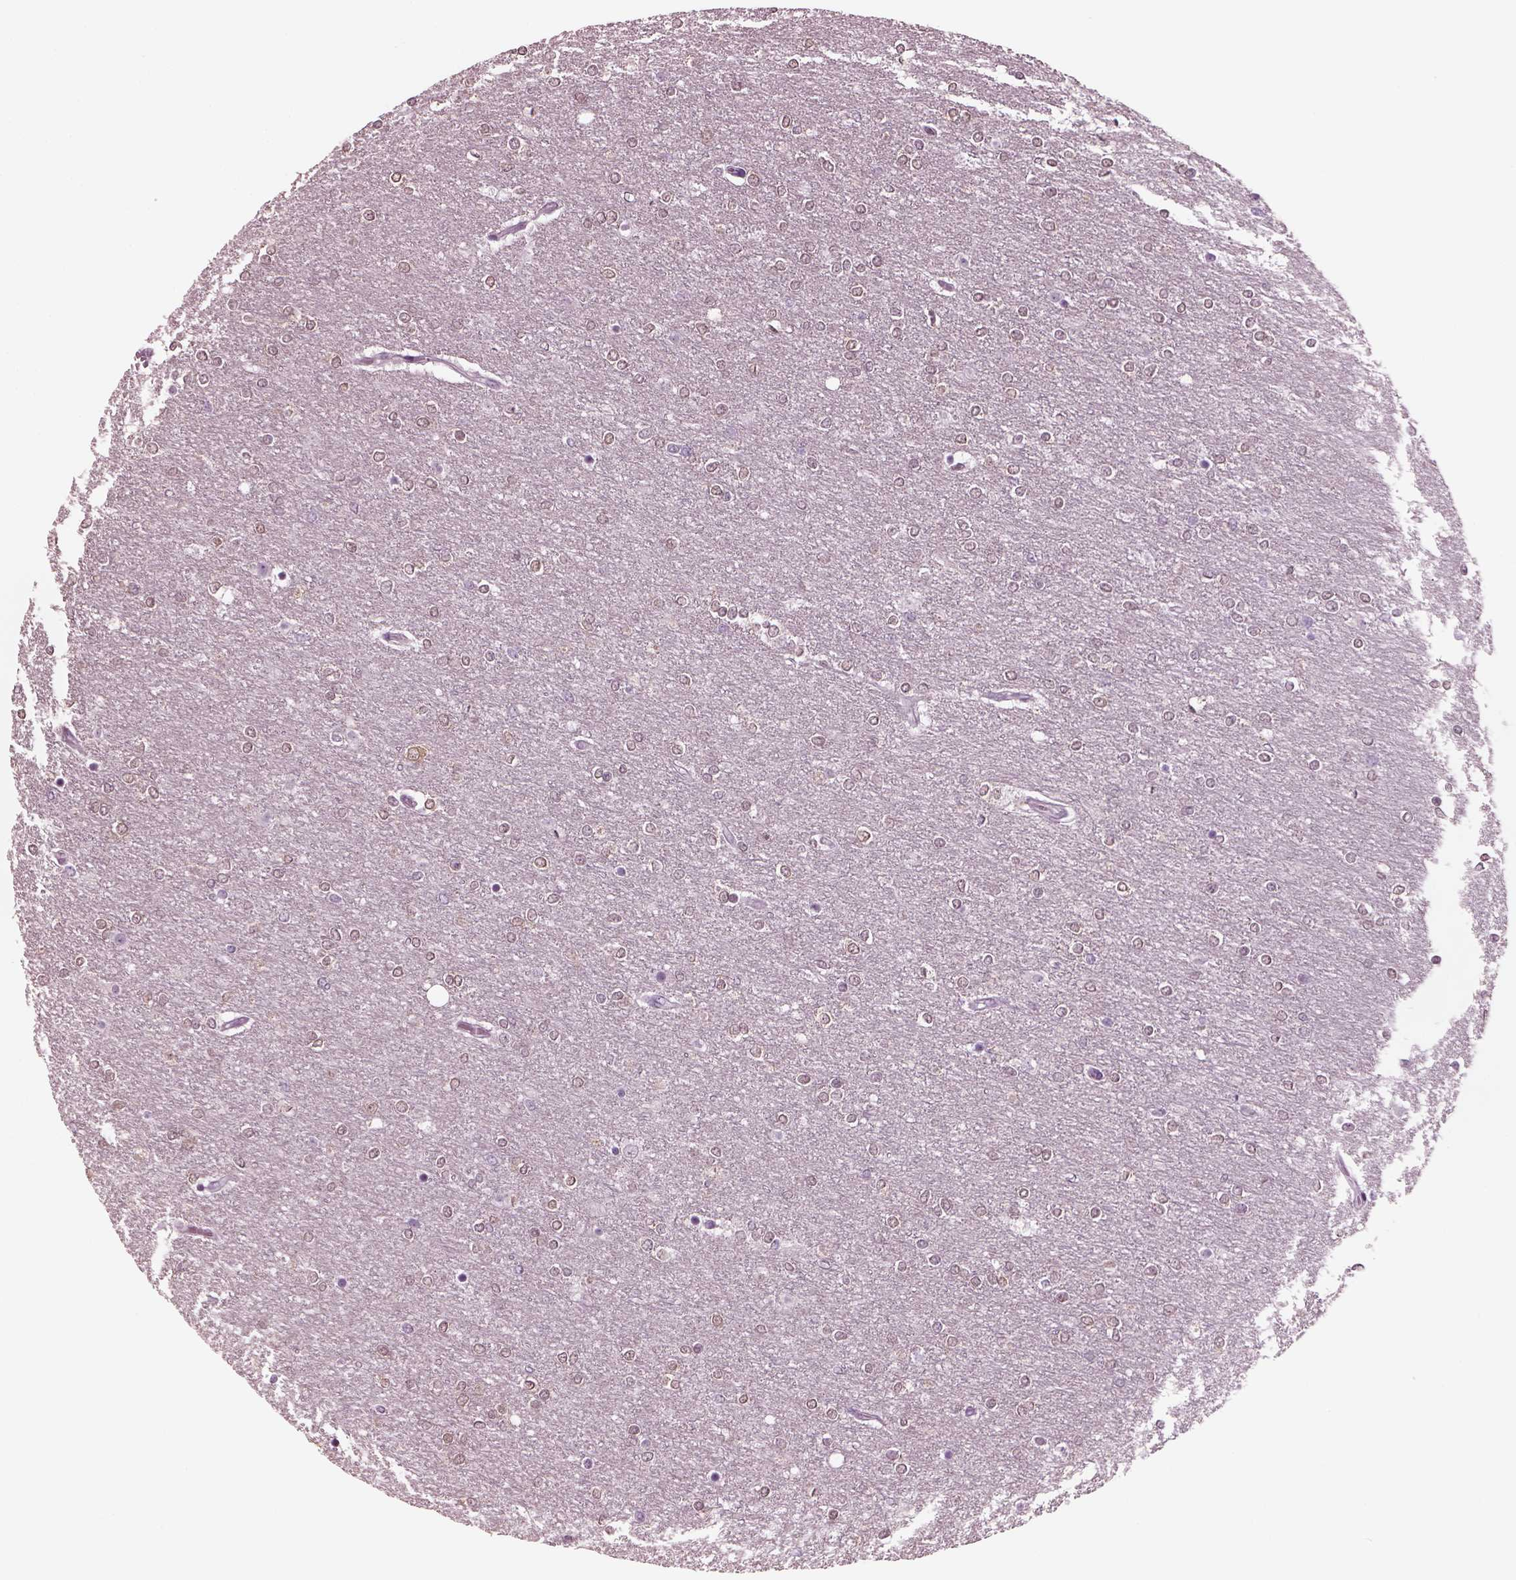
{"staining": {"intensity": "weak", "quantity": "25%-75%", "location": "cytoplasmic/membranous,nuclear"}, "tissue": "glioma", "cell_type": "Tumor cells", "image_type": "cancer", "snomed": [{"axis": "morphology", "description": "Glioma, malignant, High grade"}, {"axis": "topography", "description": "Brain"}], "caption": "Brown immunohistochemical staining in glioma displays weak cytoplasmic/membranous and nuclear positivity in about 25%-75% of tumor cells. (DAB (3,3'-diaminobenzidine) = brown stain, brightfield microscopy at high magnification).", "gene": "TPPP2", "patient": {"sex": "female", "age": 61}}